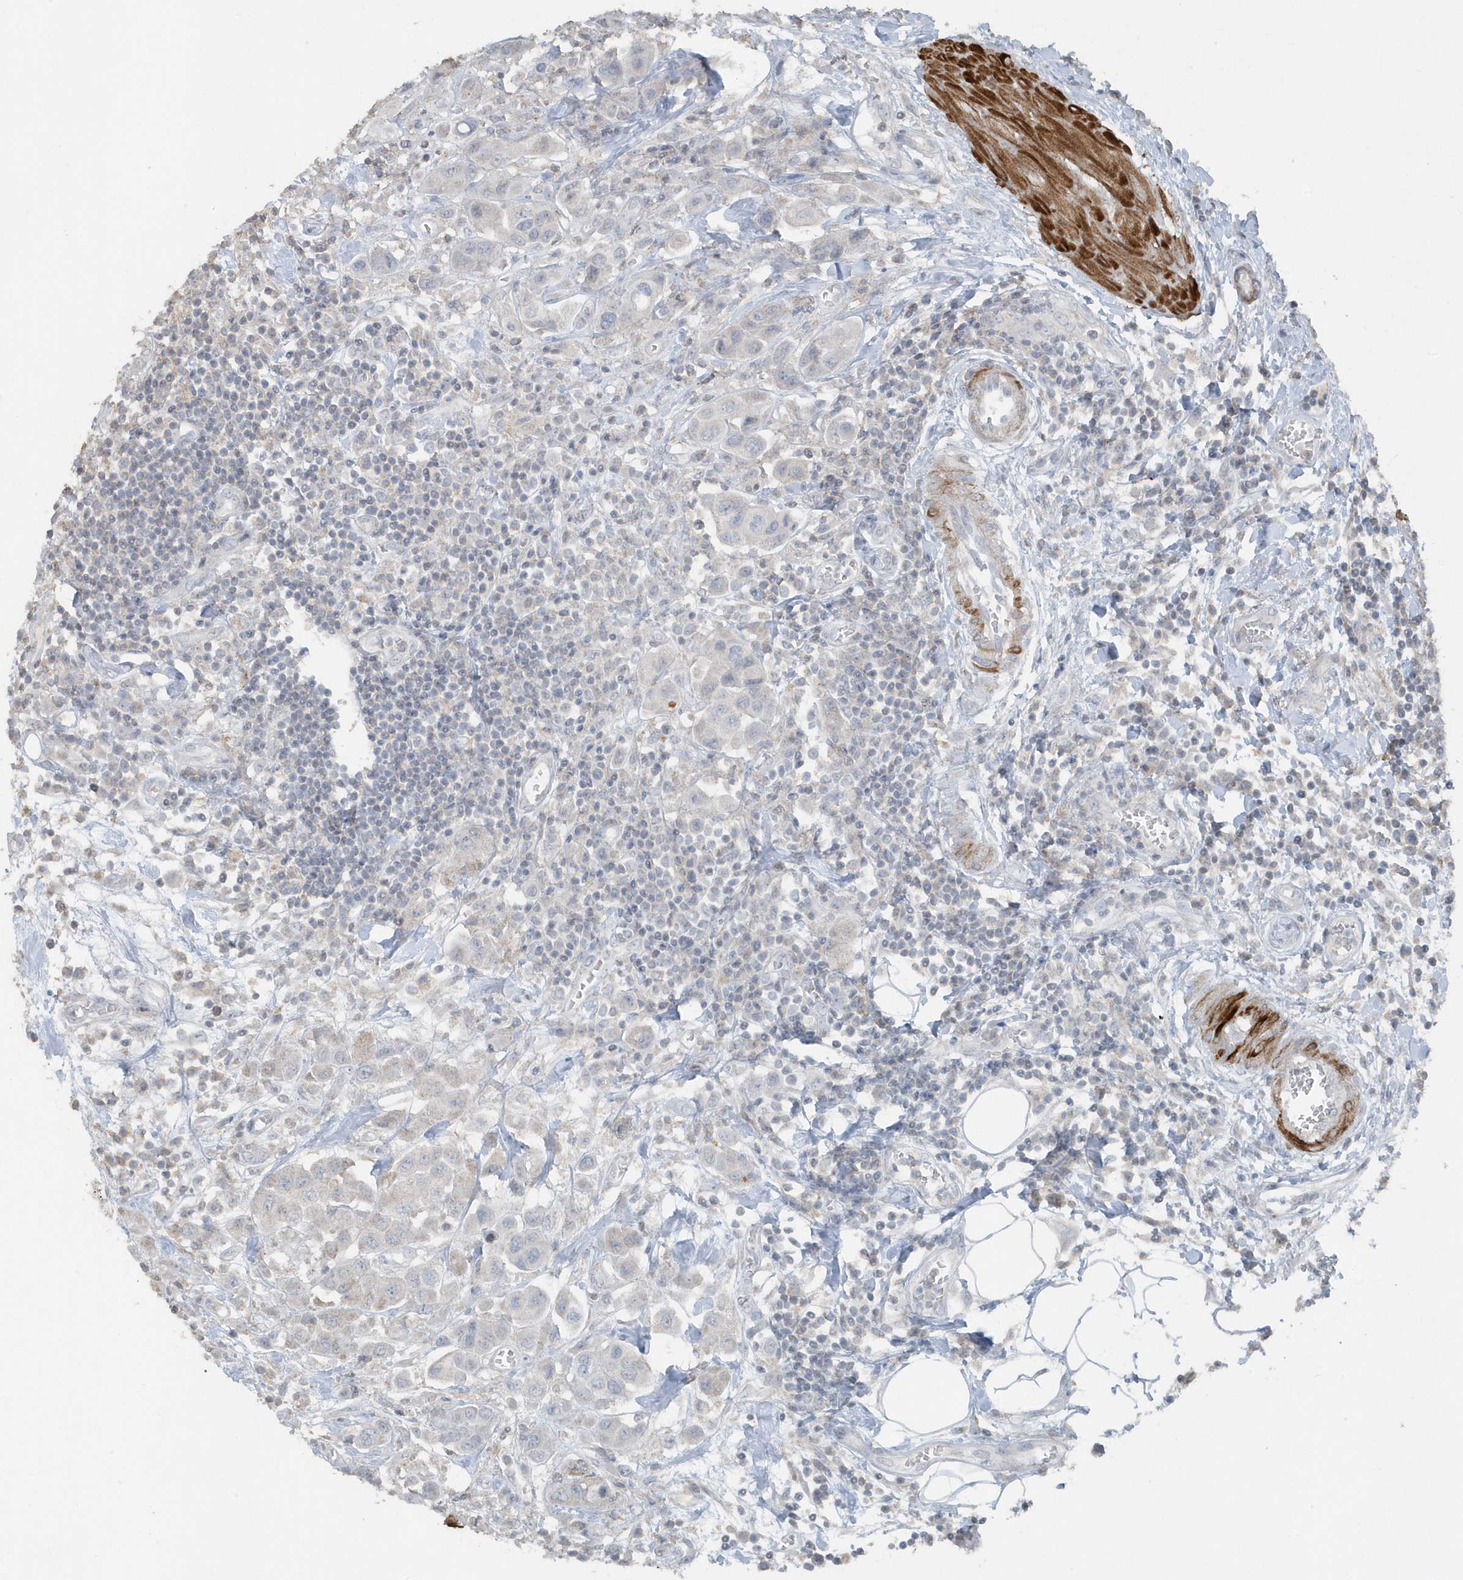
{"staining": {"intensity": "negative", "quantity": "none", "location": "none"}, "tissue": "urothelial cancer", "cell_type": "Tumor cells", "image_type": "cancer", "snomed": [{"axis": "morphology", "description": "Urothelial carcinoma, High grade"}, {"axis": "topography", "description": "Urinary bladder"}], "caption": "Immunohistochemical staining of urothelial carcinoma (high-grade) demonstrates no significant staining in tumor cells.", "gene": "ACTC1", "patient": {"sex": "male", "age": 50}}